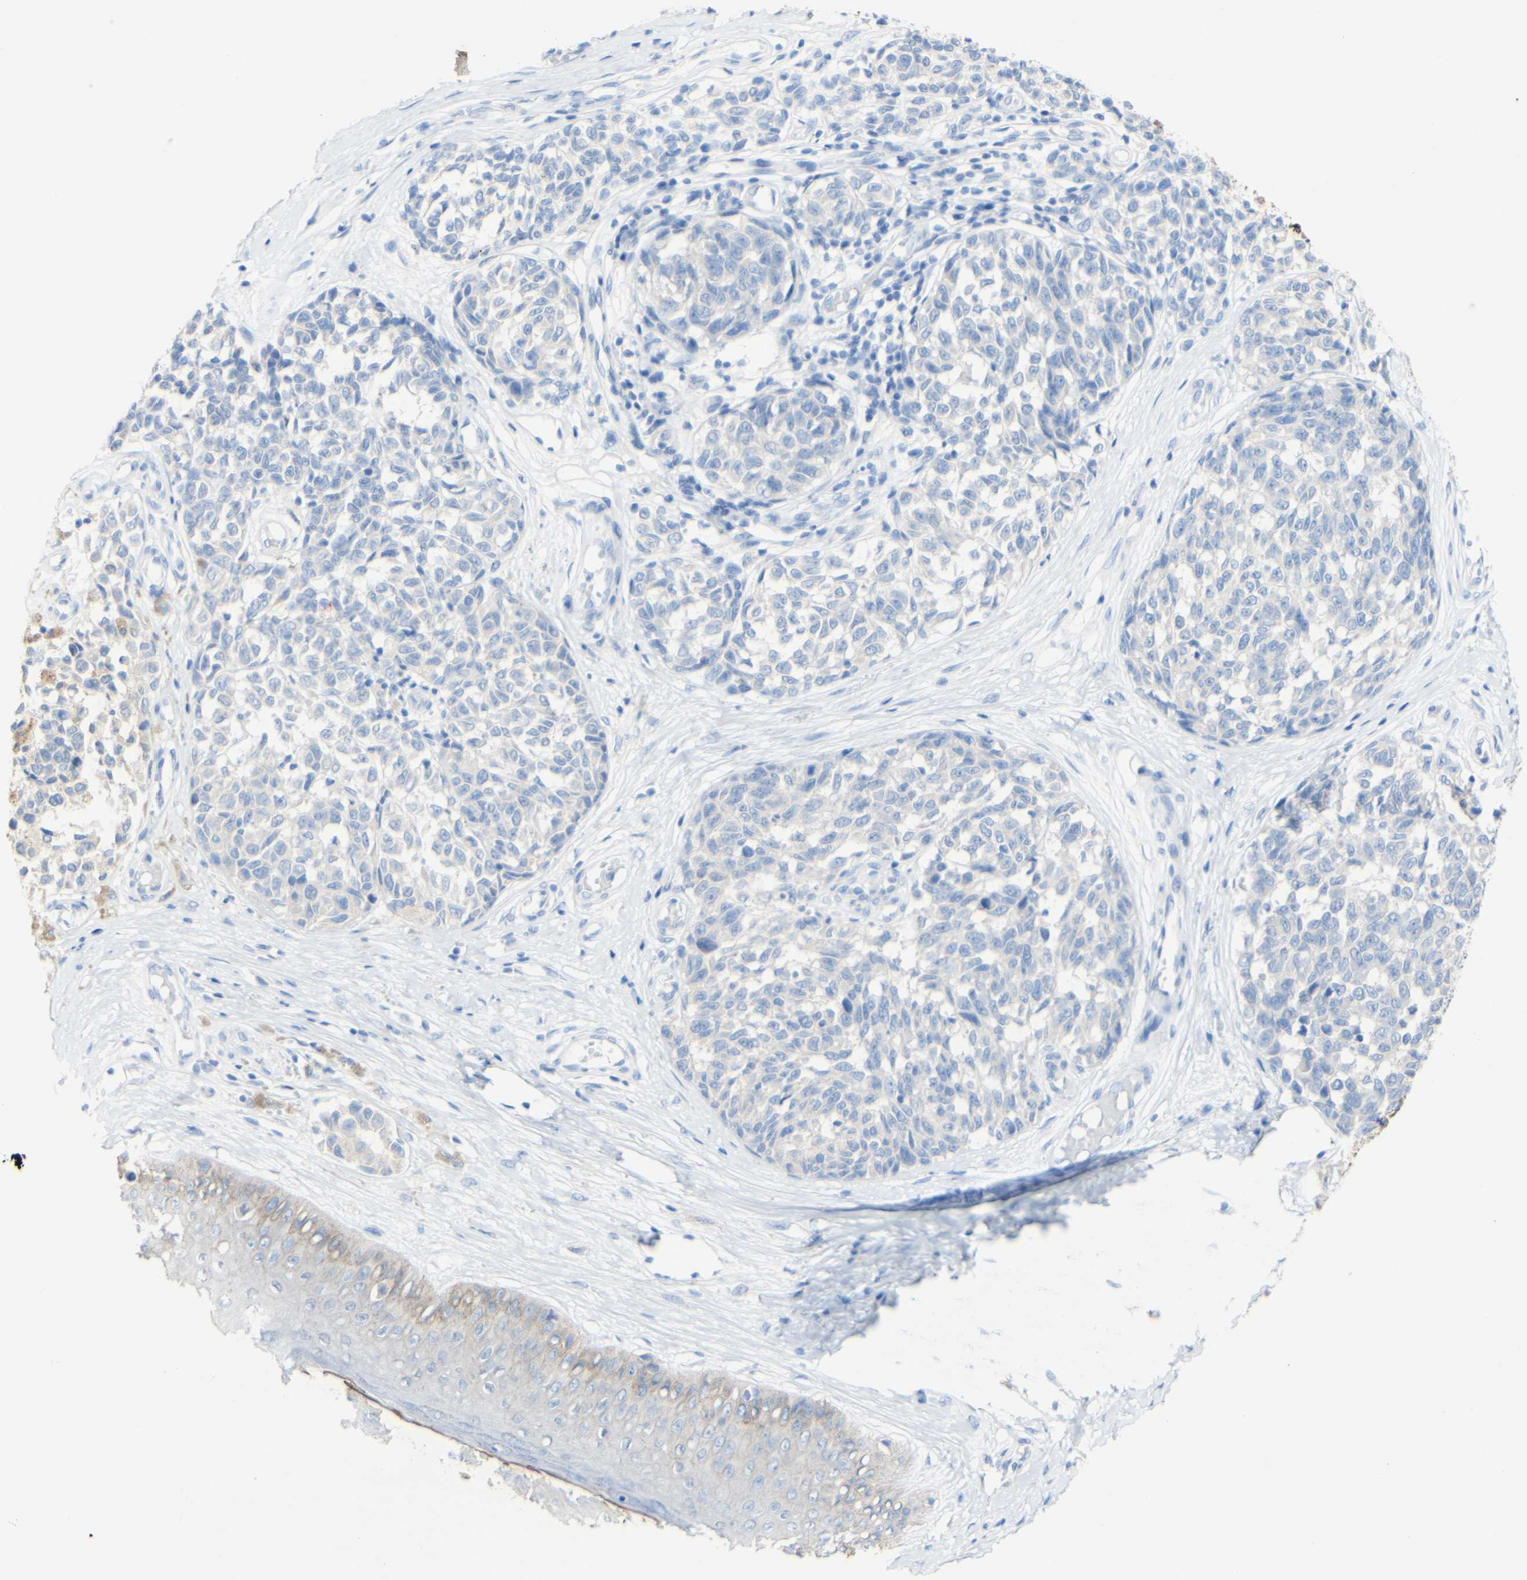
{"staining": {"intensity": "negative", "quantity": "none", "location": "none"}, "tissue": "melanoma", "cell_type": "Tumor cells", "image_type": "cancer", "snomed": [{"axis": "morphology", "description": "Malignant melanoma, NOS"}, {"axis": "topography", "description": "Skin"}], "caption": "IHC photomicrograph of neoplastic tissue: human malignant melanoma stained with DAB (3,3'-diaminobenzidine) exhibits no significant protein positivity in tumor cells. Nuclei are stained in blue.", "gene": "DSC2", "patient": {"sex": "female", "age": 64}}